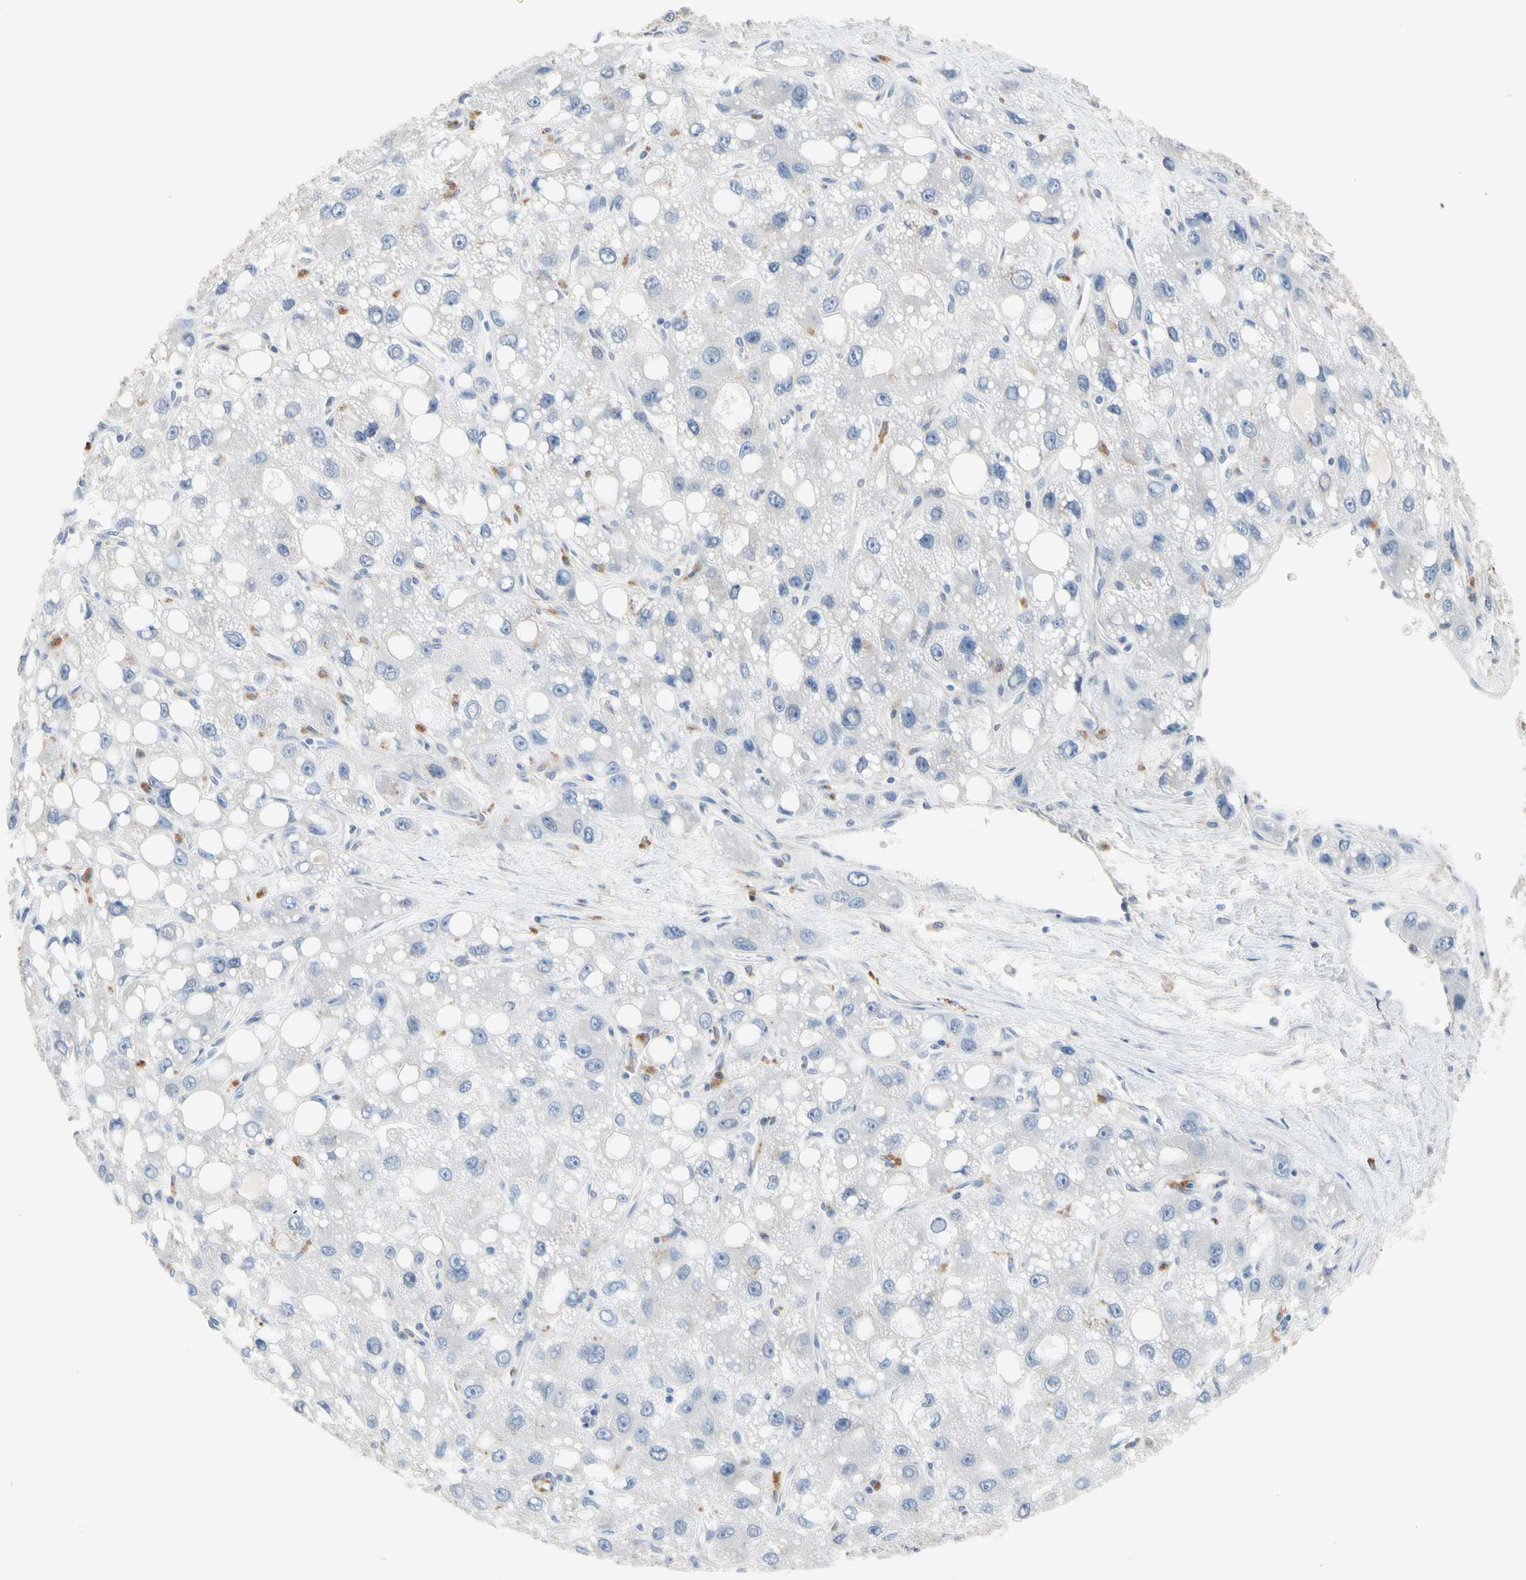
{"staining": {"intensity": "negative", "quantity": "none", "location": "none"}, "tissue": "liver cancer", "cell_type": "Tumor cells", "image_type": "cancer", "snomed": [{"axis": "morphology", "description": "Carcinoma, Hepatocellular, NOS"}, {"axis": "topography", "description": "Liver"}], "caption": "Human liver cancer (hepatocellular carcinoma) stained for a protein using immunohistochemistry demonstrates no staining in tumor cells.", "gene": "GAS6", "patient": {"sex": "male", "age": 55}}